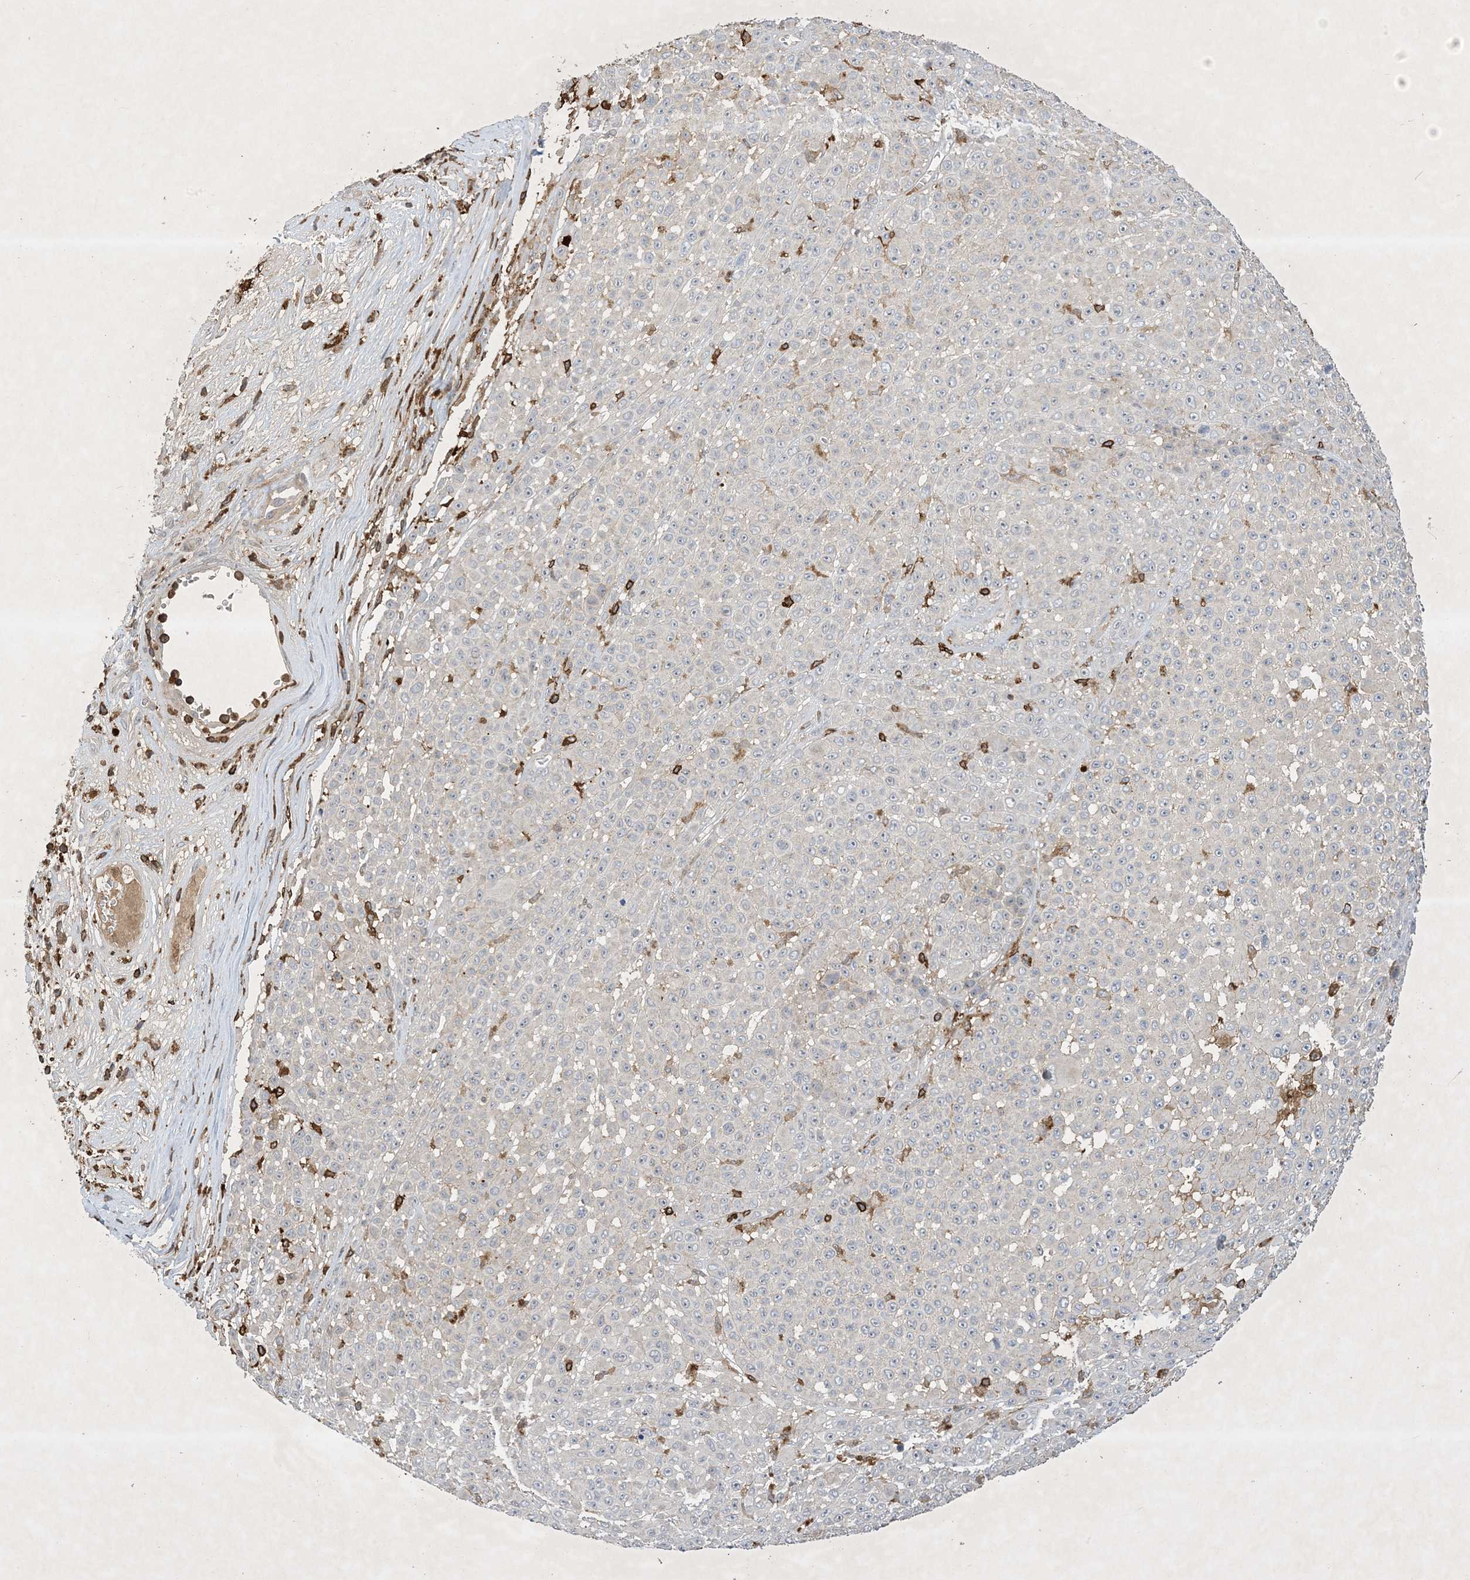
{"staining": {"intensity": "negative", "quantity": "none", "location": "none"}, "tissue": "melanoma", "cell_type": "Tumor cells", "image_type": "cancer", "snomed": [{"axis": "morphology", "description": "Malignant melanoma, NOS"}, {"axis": "topography", "description": "Skin"}], "caption": "IHC photomicrograph of neoplastic tissue: human malignant melanoma stained with DAB displays no significant protein expression in tumor cells.", "gene": "AK9", "patient": {"sex": "female", "age": 94}}